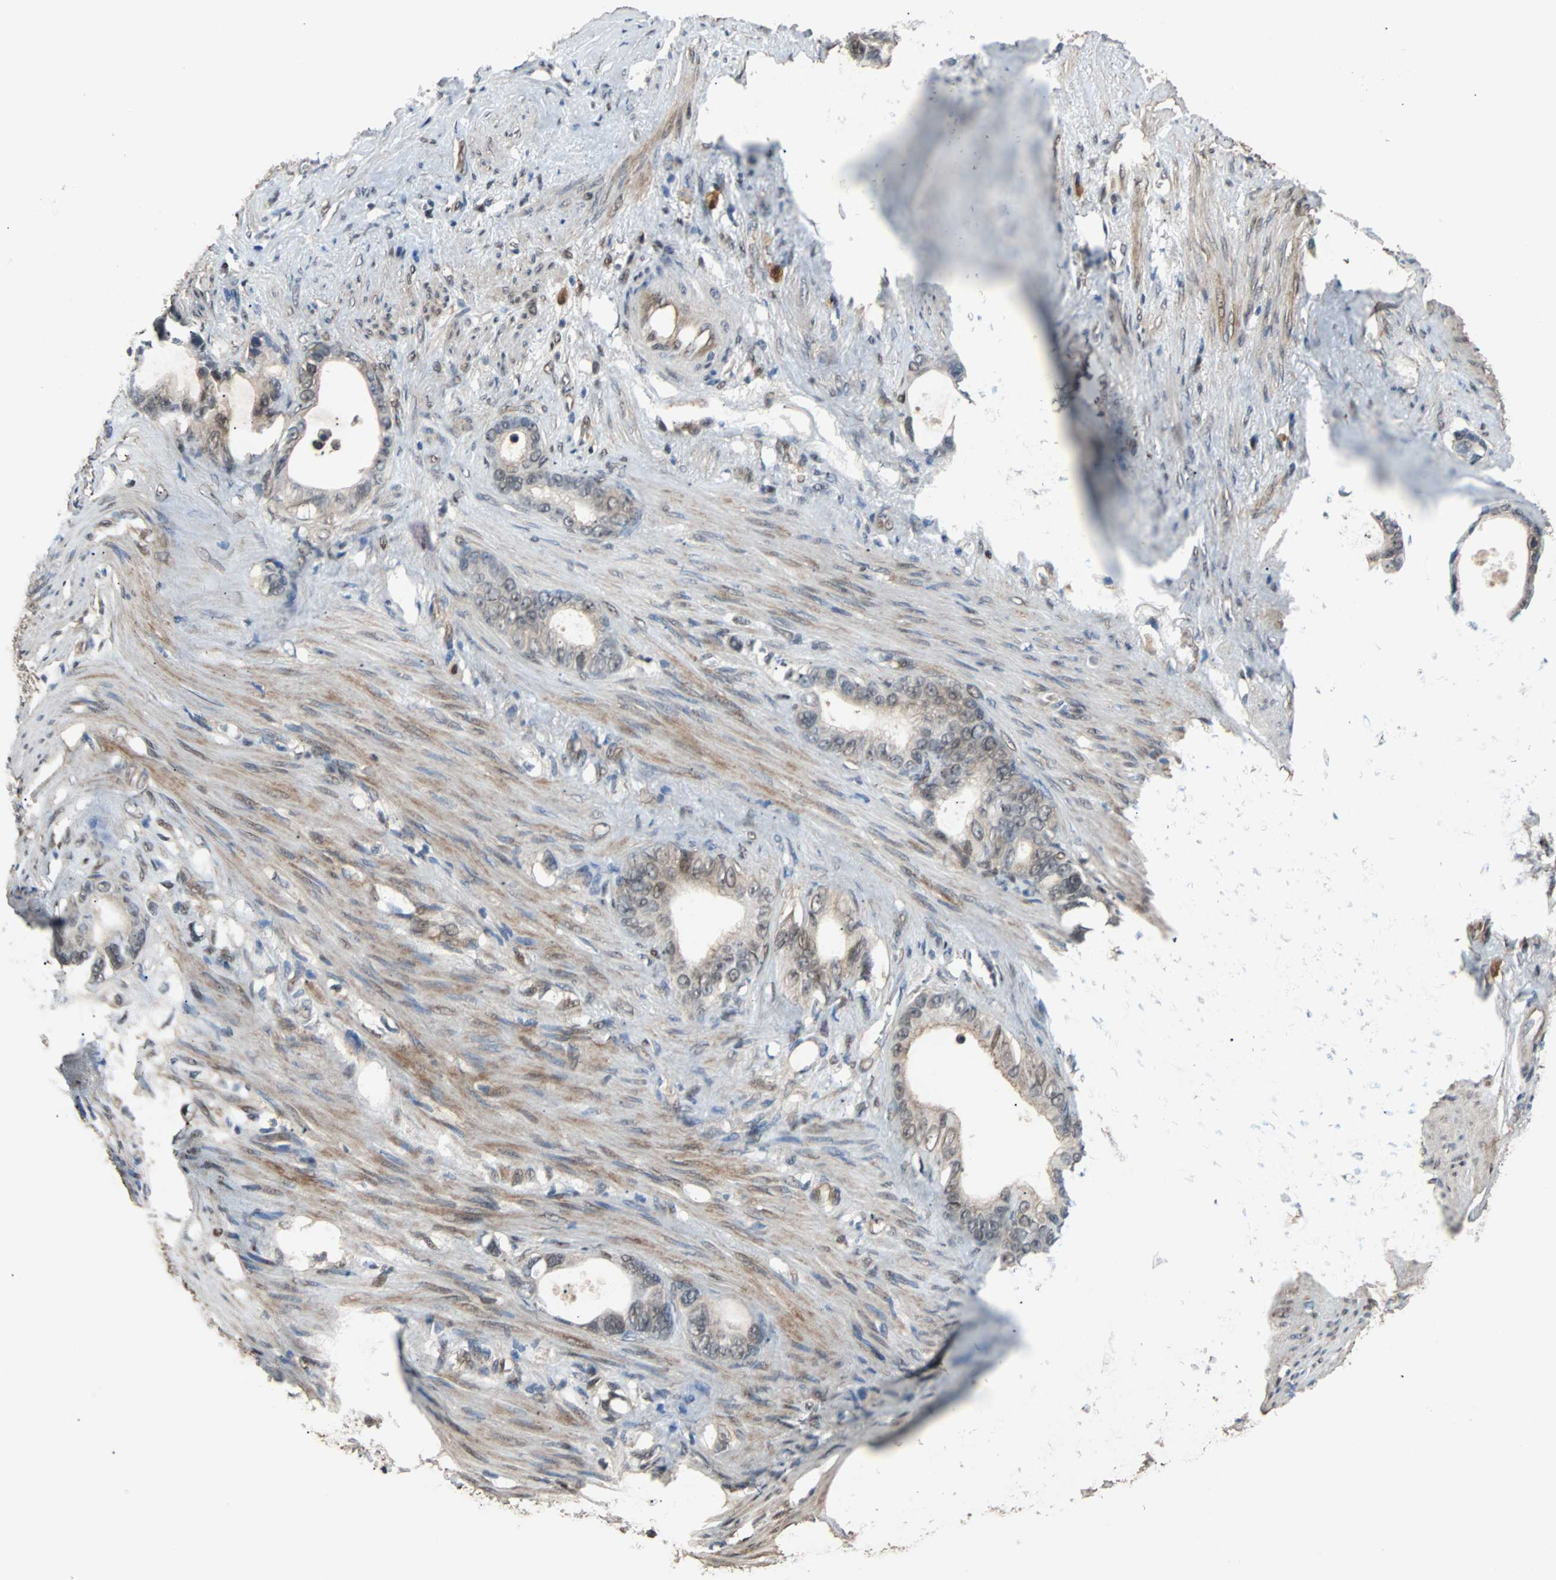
{"staining": {"intensity": "weak", "quantity": "<25%", "location": "cytoplasmic/membranous"}, "tissue": "stomach cancer", "cell_type": "Tumor cells", "image_type": "cancer", "snomed": [{"axis": "morphology", "description": "Adenocarcinoma, NOS"}, {"axis": "topography", "description": "Stomach"}], "caption": "Photomicrograph shows no protein positivity in tumor cells of stomach adenocarcinoma tissue.", "gene": "PRDX6", "patient": {"sex": "female", "age": 75}}